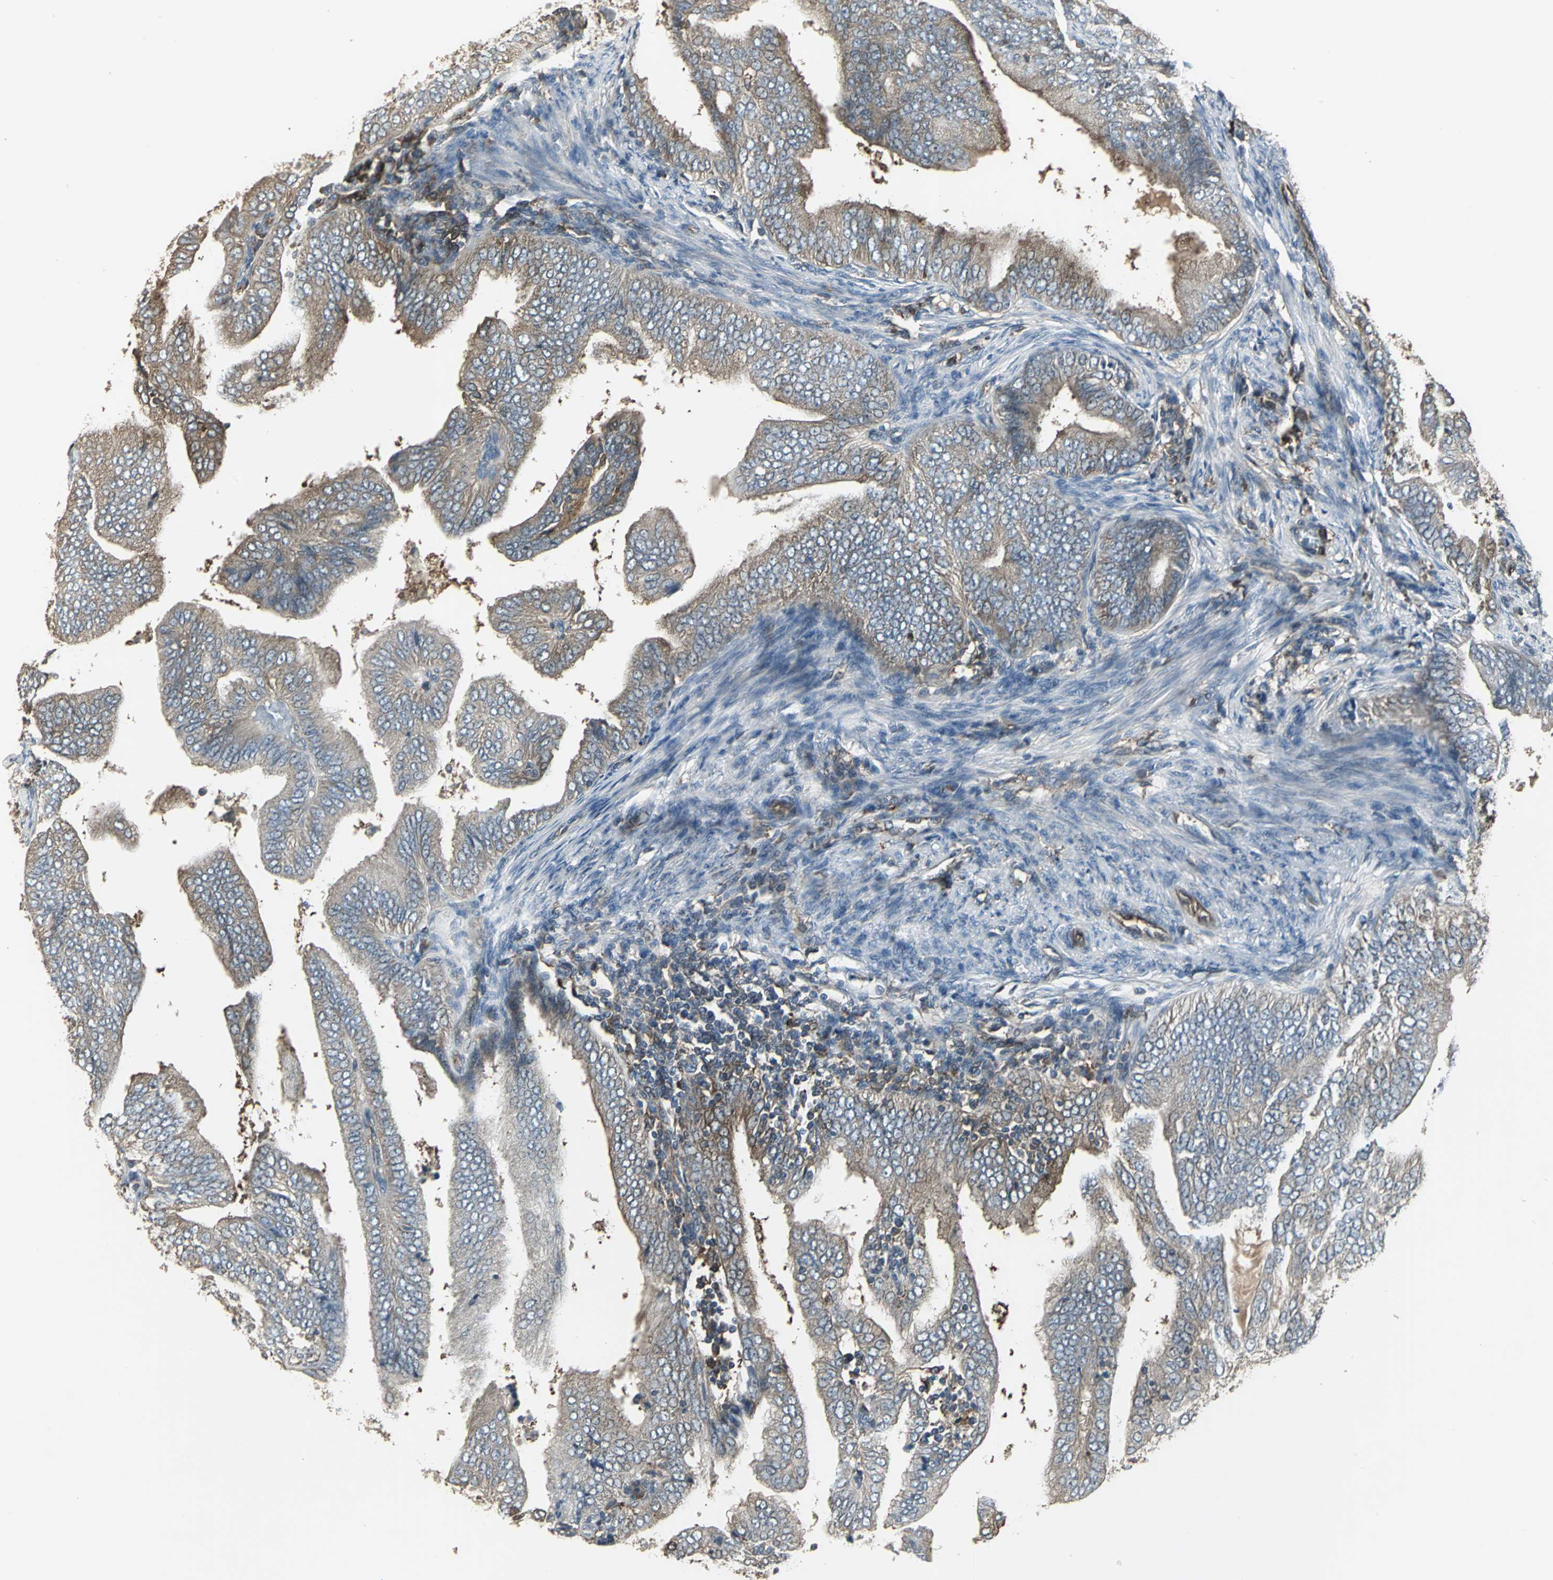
{"staining": {"intensity": "moderate", "quantity": ">75%", "location": "cytoplasmic/membranous"}, "tissue": "endometrial cancer", "cell_type": "Tumor cells", "image_type": "cancer", "snomed": [{"axis": "morphology", "description": "Adenocarcinoma, NOS"}, {"axis": "topography", "description": "Endometrium"}], "caption": "High-magnification brightfield microscopy of endometrial adenocarcinoma stained with DAB (3,3'-diaminobenzidine) (brown) and counterstained with hematoxylin (blue). tumor cells exhibit moderate cytoplasmic/membranous positivity is identified in about>75% of cells.", "gene": "PRXL2B", "patient": {"sex": "female", "age": 58}}